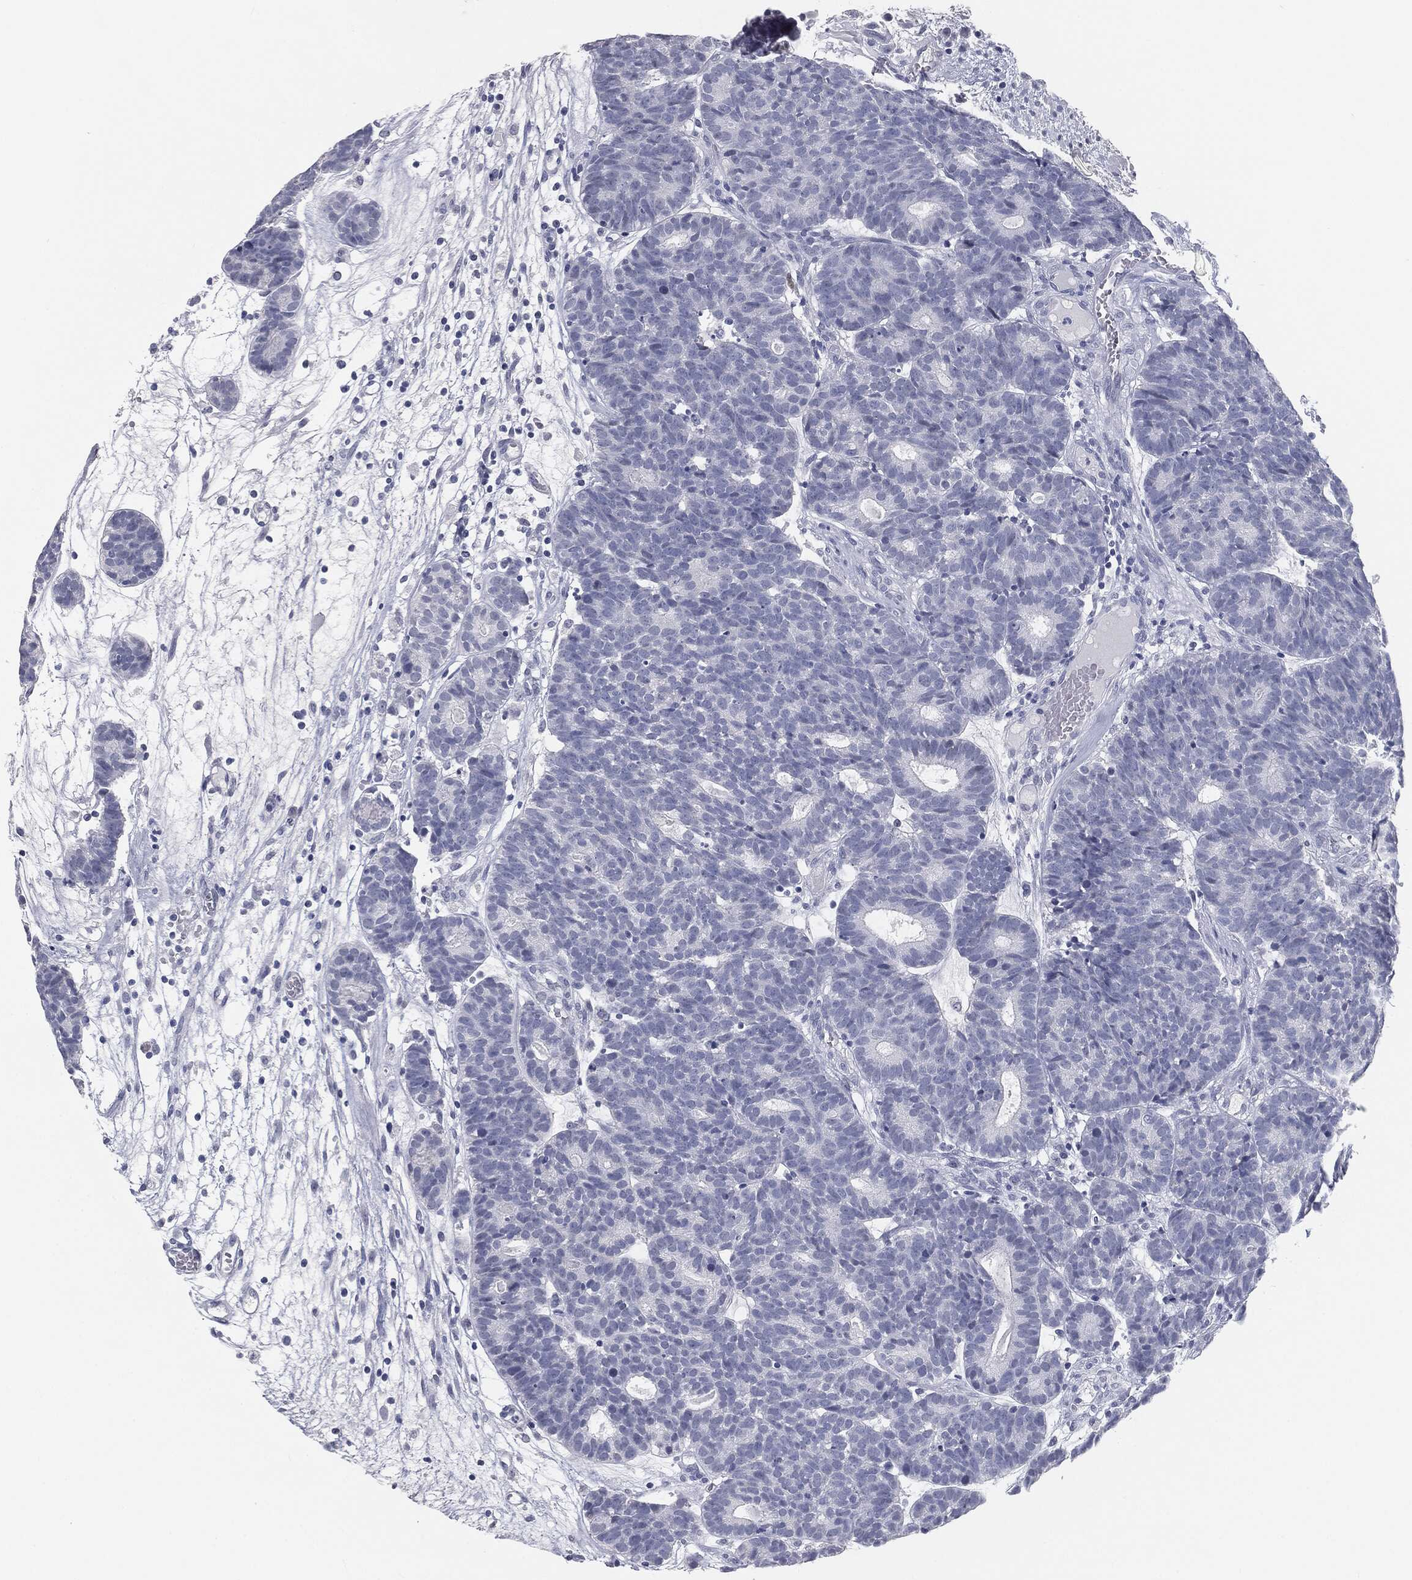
{"staining": {"intensity": "negative", "quantity": "none", "location": "none"}, "tissue": "head and neck cancer", "cell_type": "Tumor cells", "image_type": "cancer", "snomed": [{"axis": "morphology", "description": "Adenocarcinoma, NOS"}, {"axis": "topography", "description": "Head-Neck"}], "caption": "This is an immunohistochemistry photomicrograph of human head and neck cancer (adenocarcinoma). There is no staining in tumor cells.", "gene": "PRAME", "patient": {"sex": "female", "age": 81}}